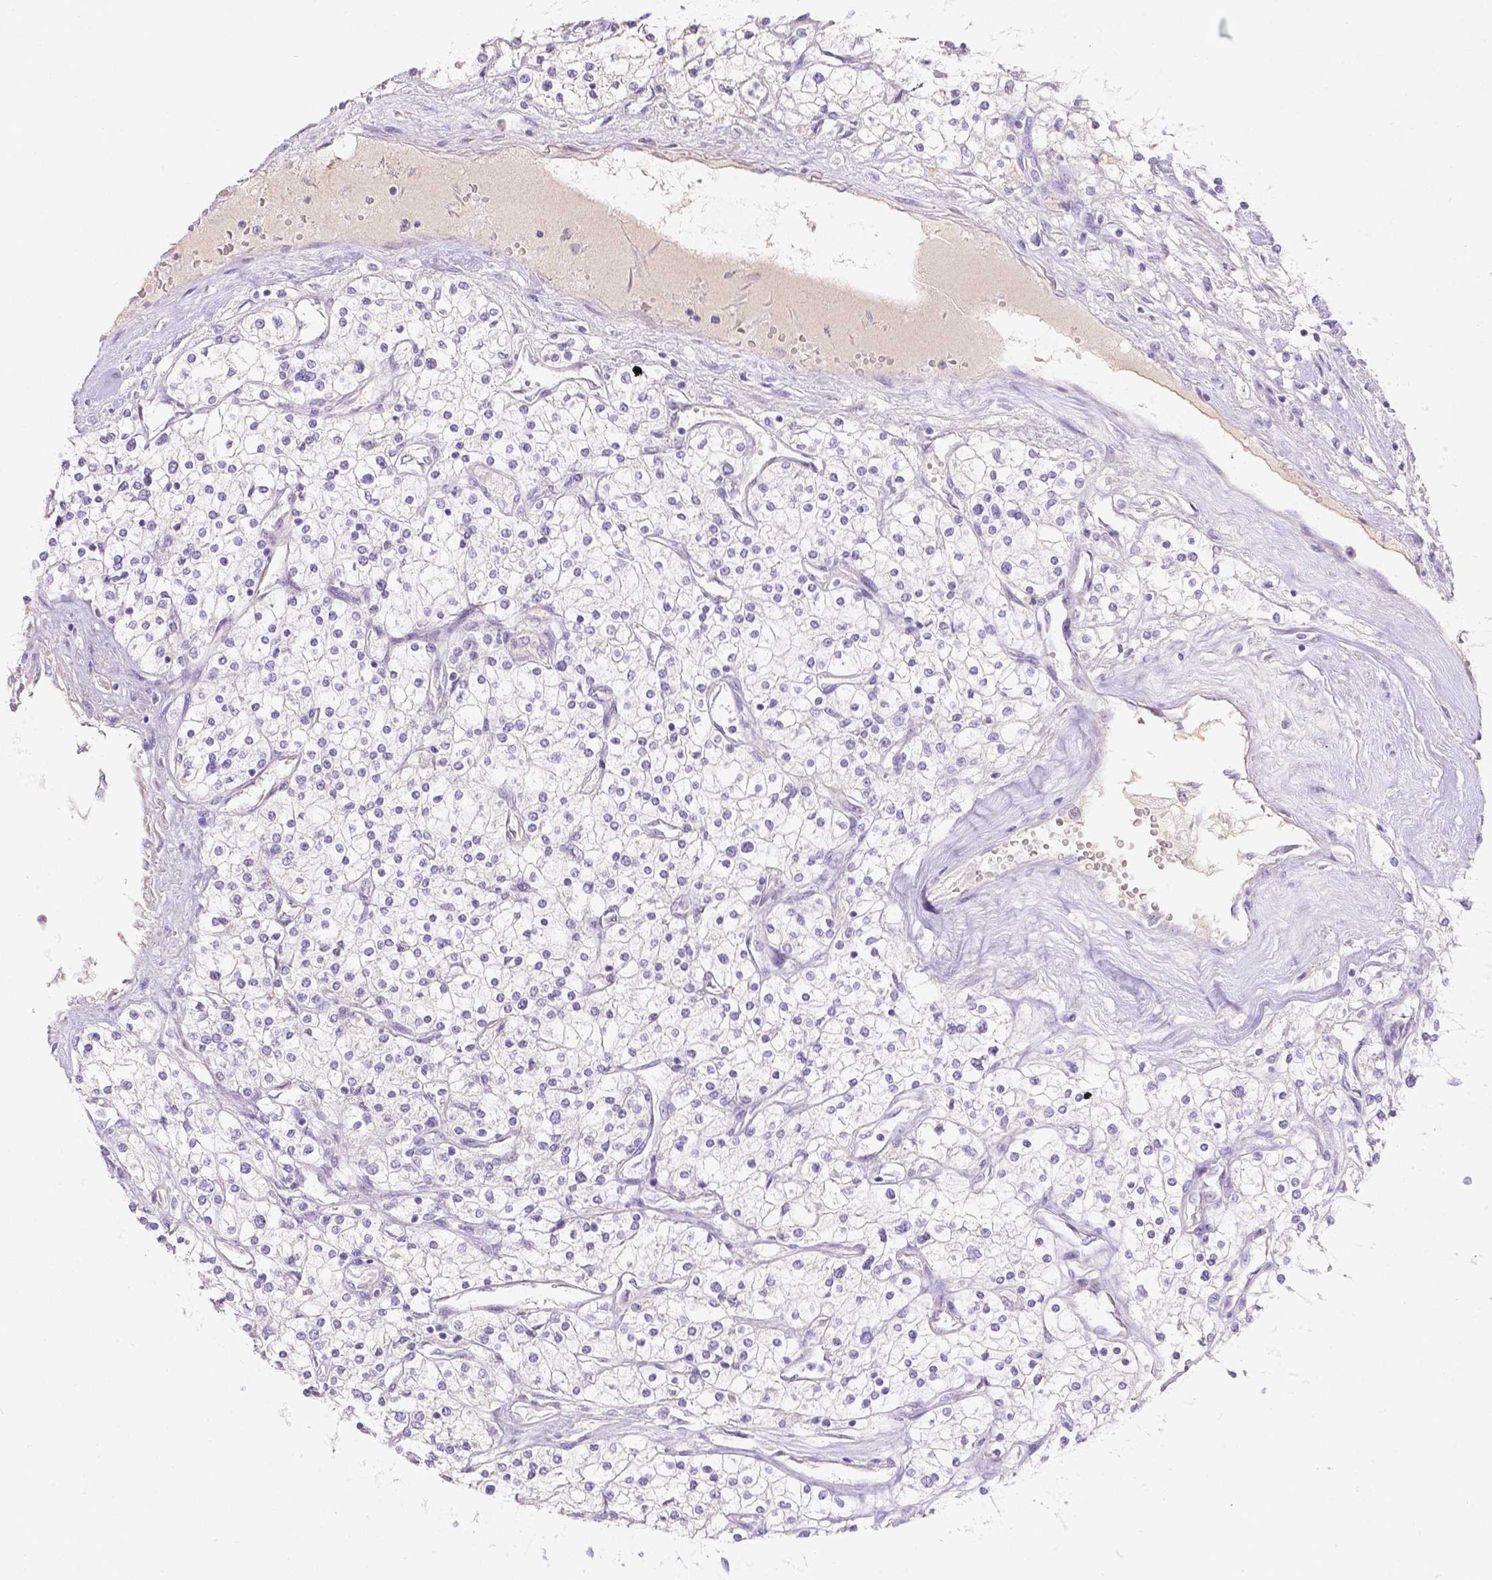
{"staining": {"intensity": "negative", "quantity": "none", "location": "none"}, "tissue": "renal cancer", "cell_type": "Tumor cells", "image_type": "cancer", "snomed": [{"axis": "morphology", "description": "Adenocarcinoma, NOS"}, {"axis": "topography", "description": "Kidney"}], "caption": "This is an IHC photomicrograph of adenocarcinoma (renal). There is no positivity in tumor cells.", "gene": "GAL3ST2", "patient": {"sex": "male", "age": 80}}